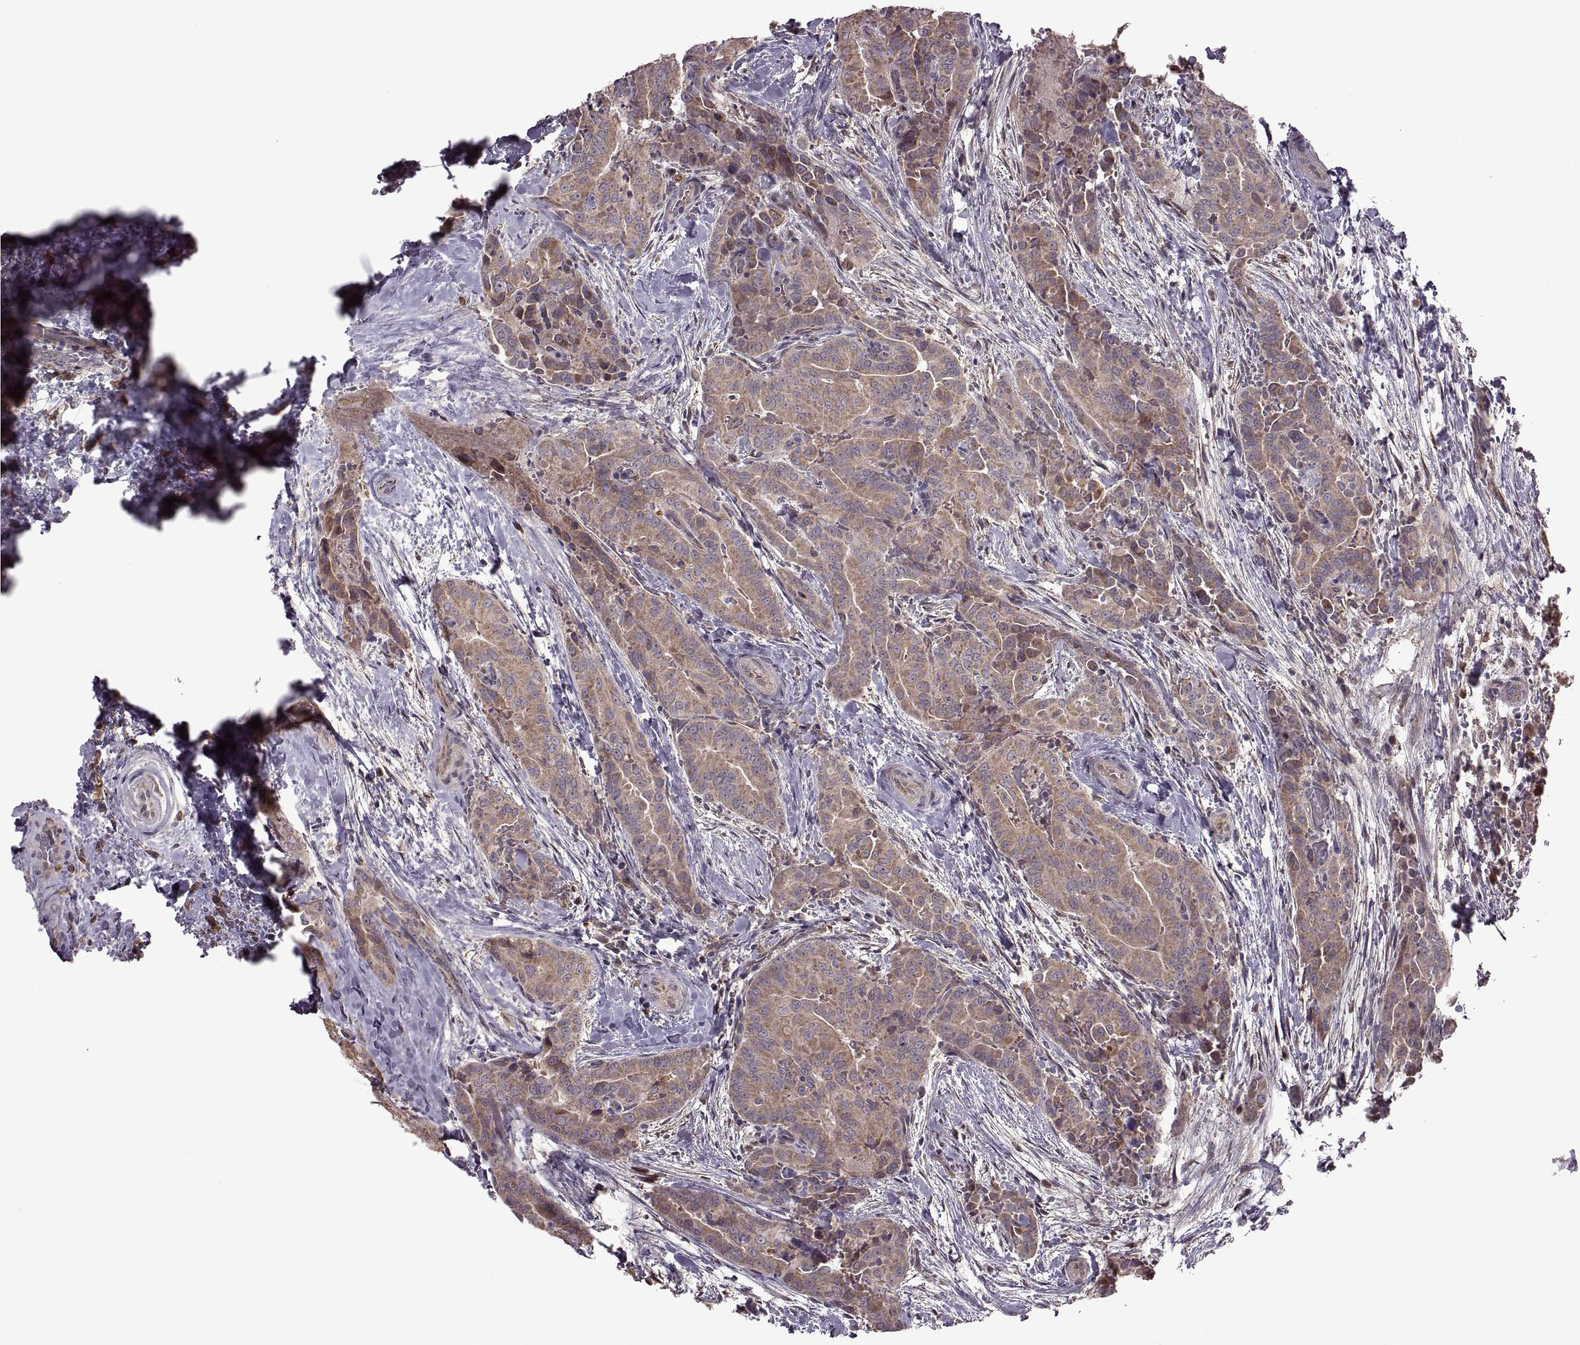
{"staining": {"intensity": "moderate", "quantity": ">75%", "location": "cytoplasmic/membranous"}, "tissue": "thyroid cancer", "cell_type": "Tumor cells", "image_type": "cancer", "snomed": [{"axis": "morphology", "description": "Papillary adenocarcinoma, NOS"}, {"axis": "topography", "description": "Thyroid gland"}], "caption": "Tumor cells reveal moderate cytoplasmic/membranous expression in about >75% of cells in papillary adenocarcinoma (thyroid). The staining is performed using DAB brown chromogen to label protein expression. The nuclei are counter-stained blue using hematoxylin.", "gene": "PIERCE1", "patient": {"sex": "male", "age": 61}}